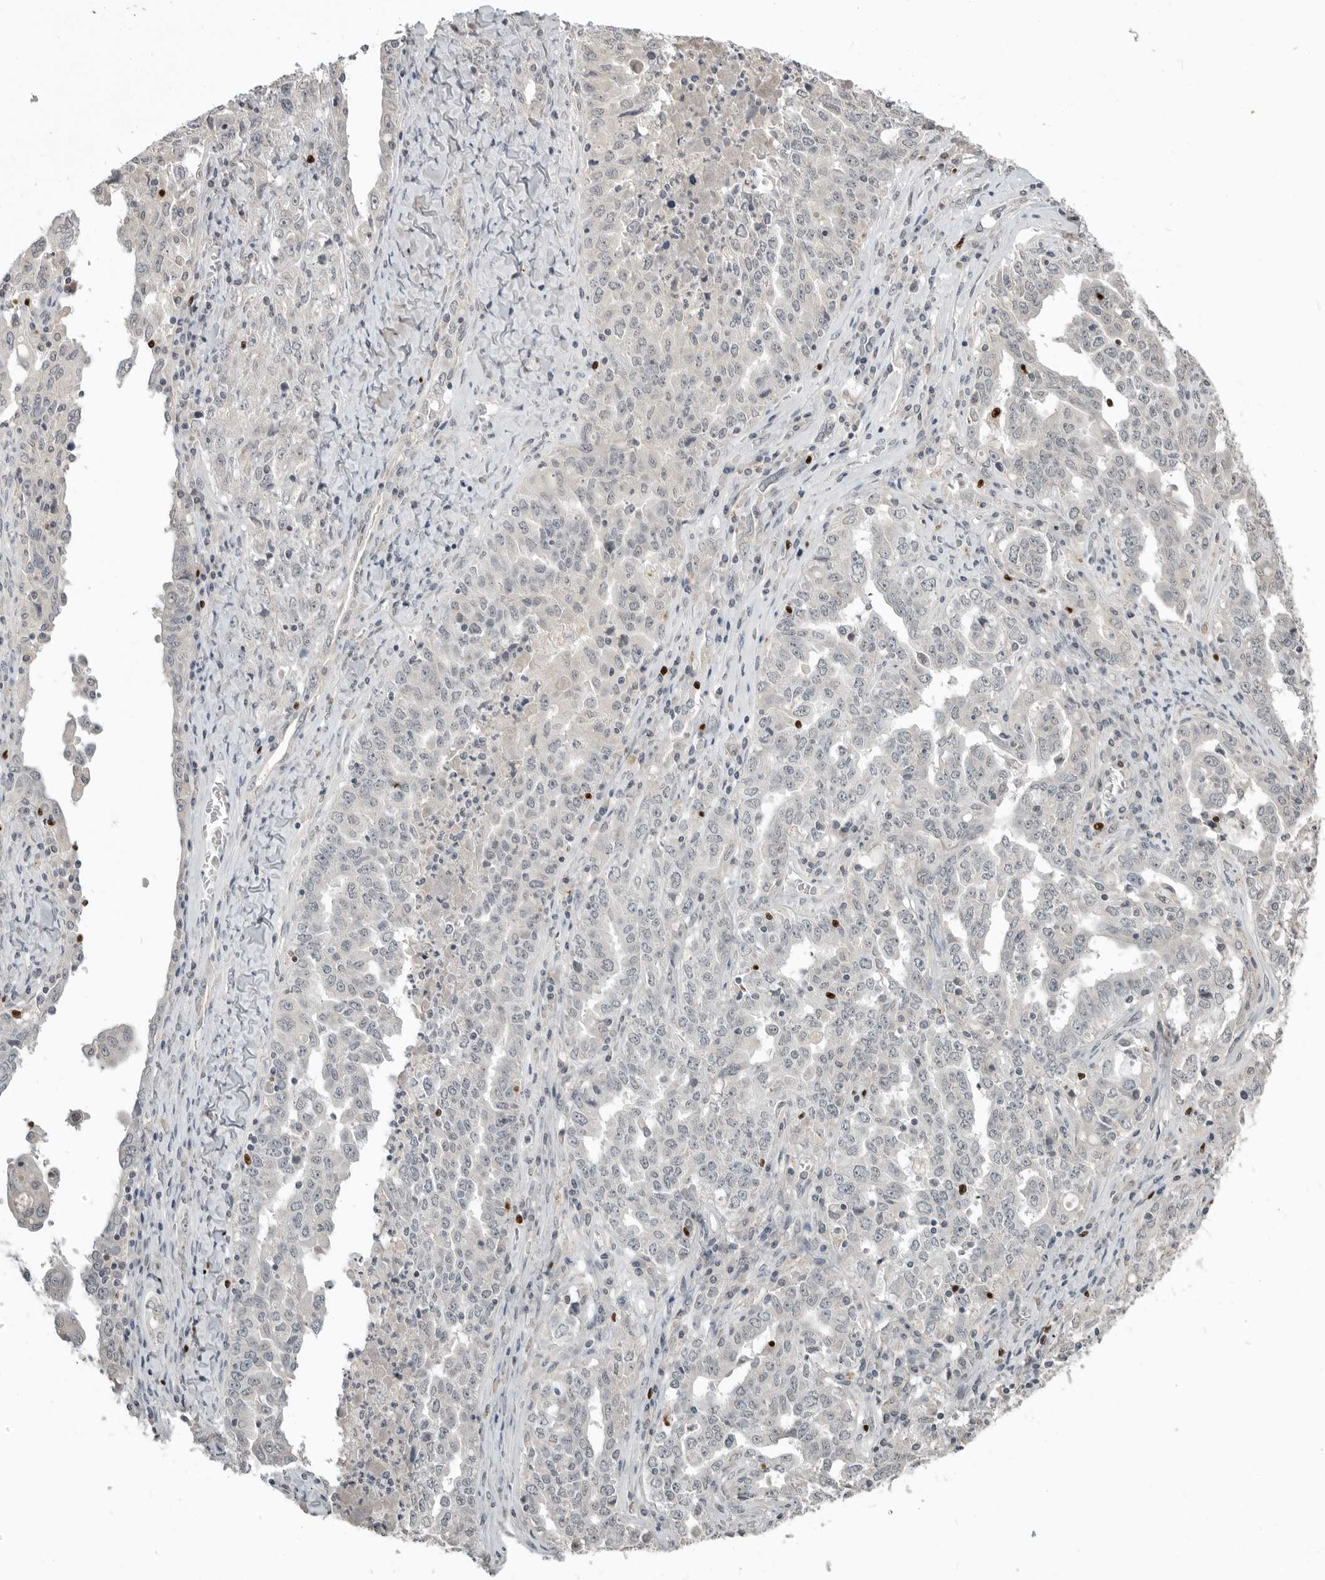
{"staining": {"intensity": "negative", "quantity": "none", "location": "none"}, "tissue": "ovarian cancer", "cell_type": "Tumor cells", "image_type": "cancer", "snomed": [{"axis": "morphology", "description": "Carcinoma, endometroid"}, {"axis": "topography", "description": "Ovary"}], "caption": "A photomicrograph of human ovarian cancer is negative for staining in tumor cells.", "gene": "FOXP3", "patient": {"sex": "female", "age": 62}}